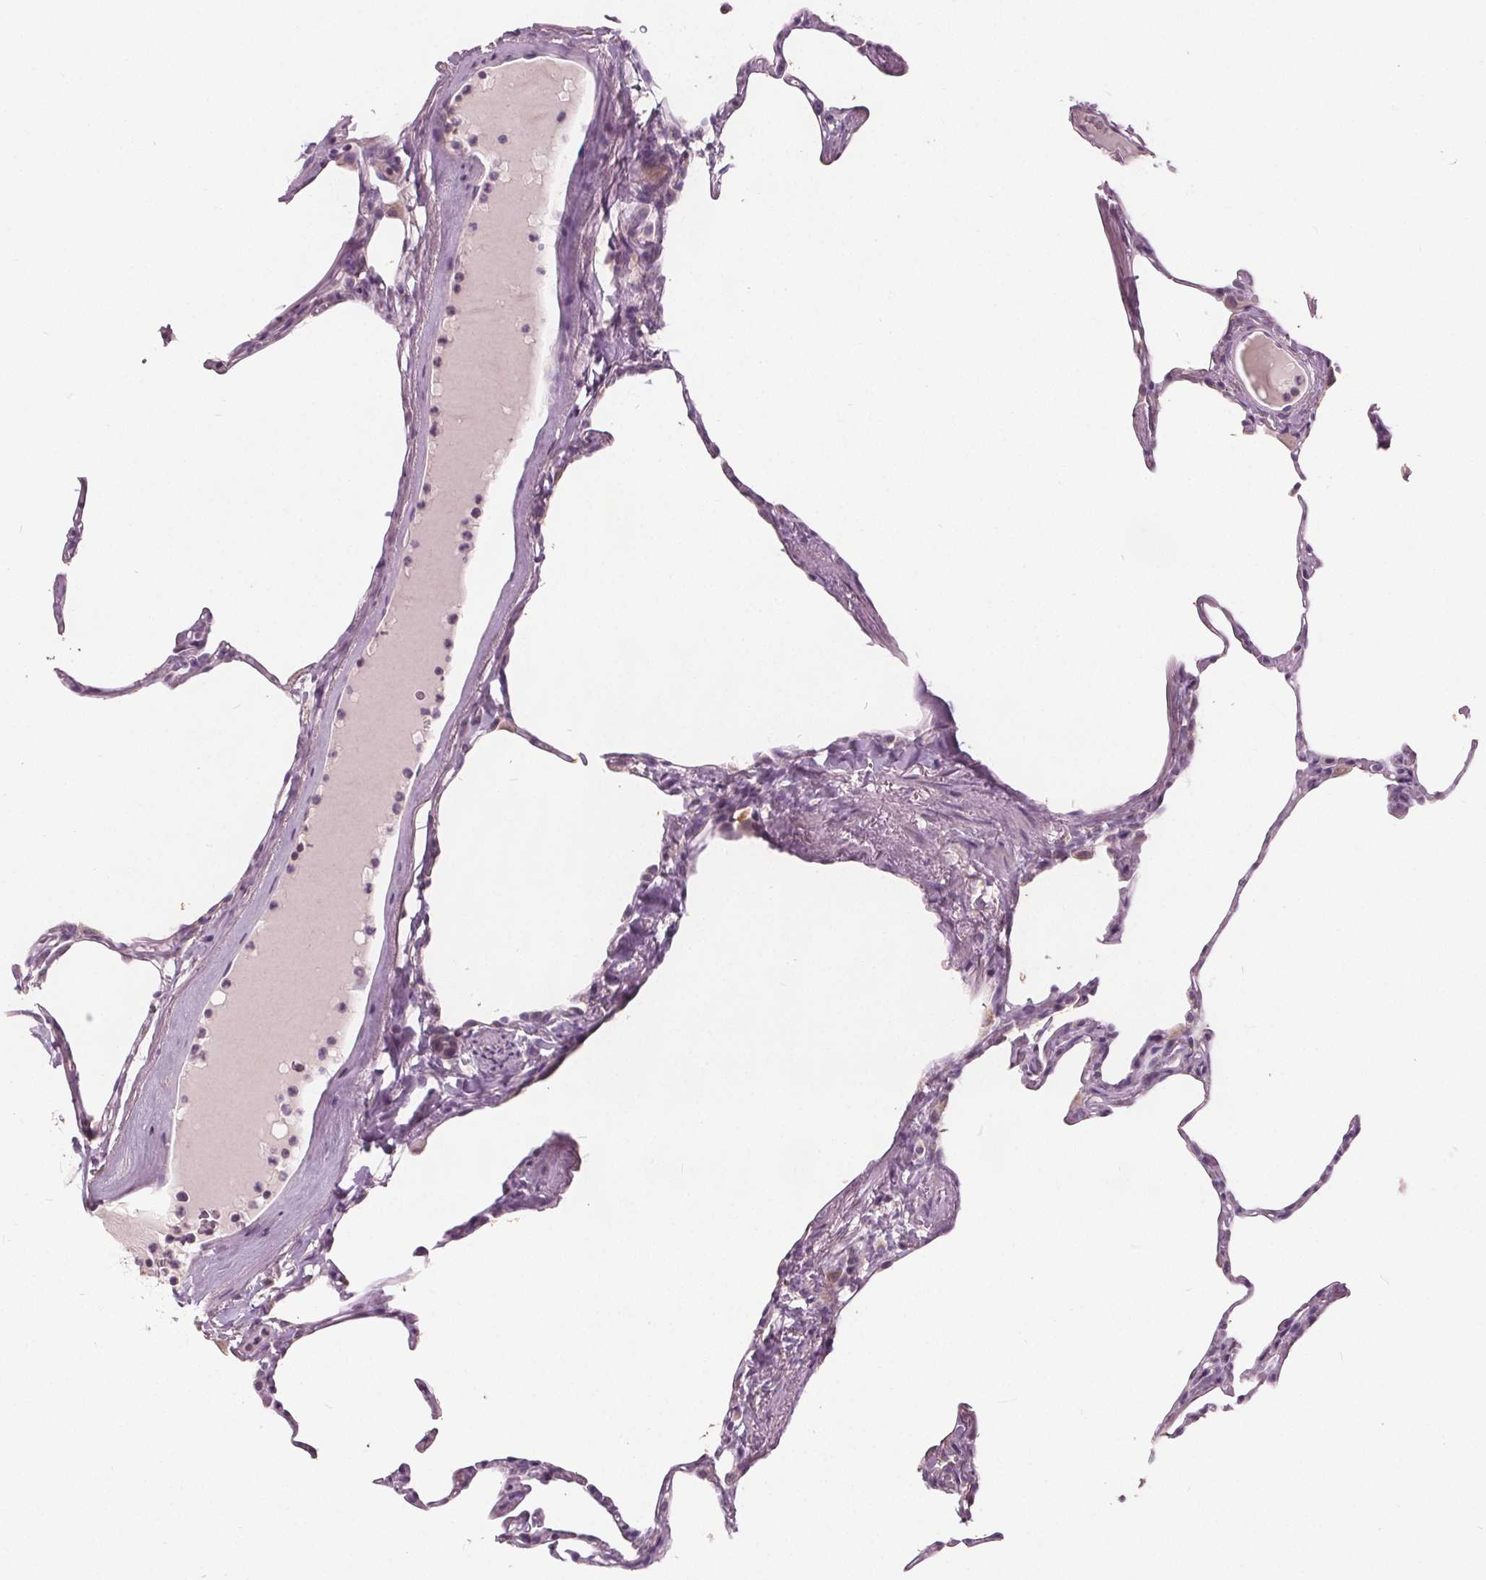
{"staining": {"intensity": "negative", "quantity": "none", "location": "none"}, "tissue": "lung", "cell_type": "Alveolar cells", "image_type": "normal", "snomed": [{"axis": "morphology", "description": "Normal tissue, NOS"}, {"axis": "topography", "description": "Lung"}], "caption": "The histopathology image reveals no staining of alveolar cells in benign lung.", "gene": "ECI2", "patient": {"sex": "male", "age": 65}}